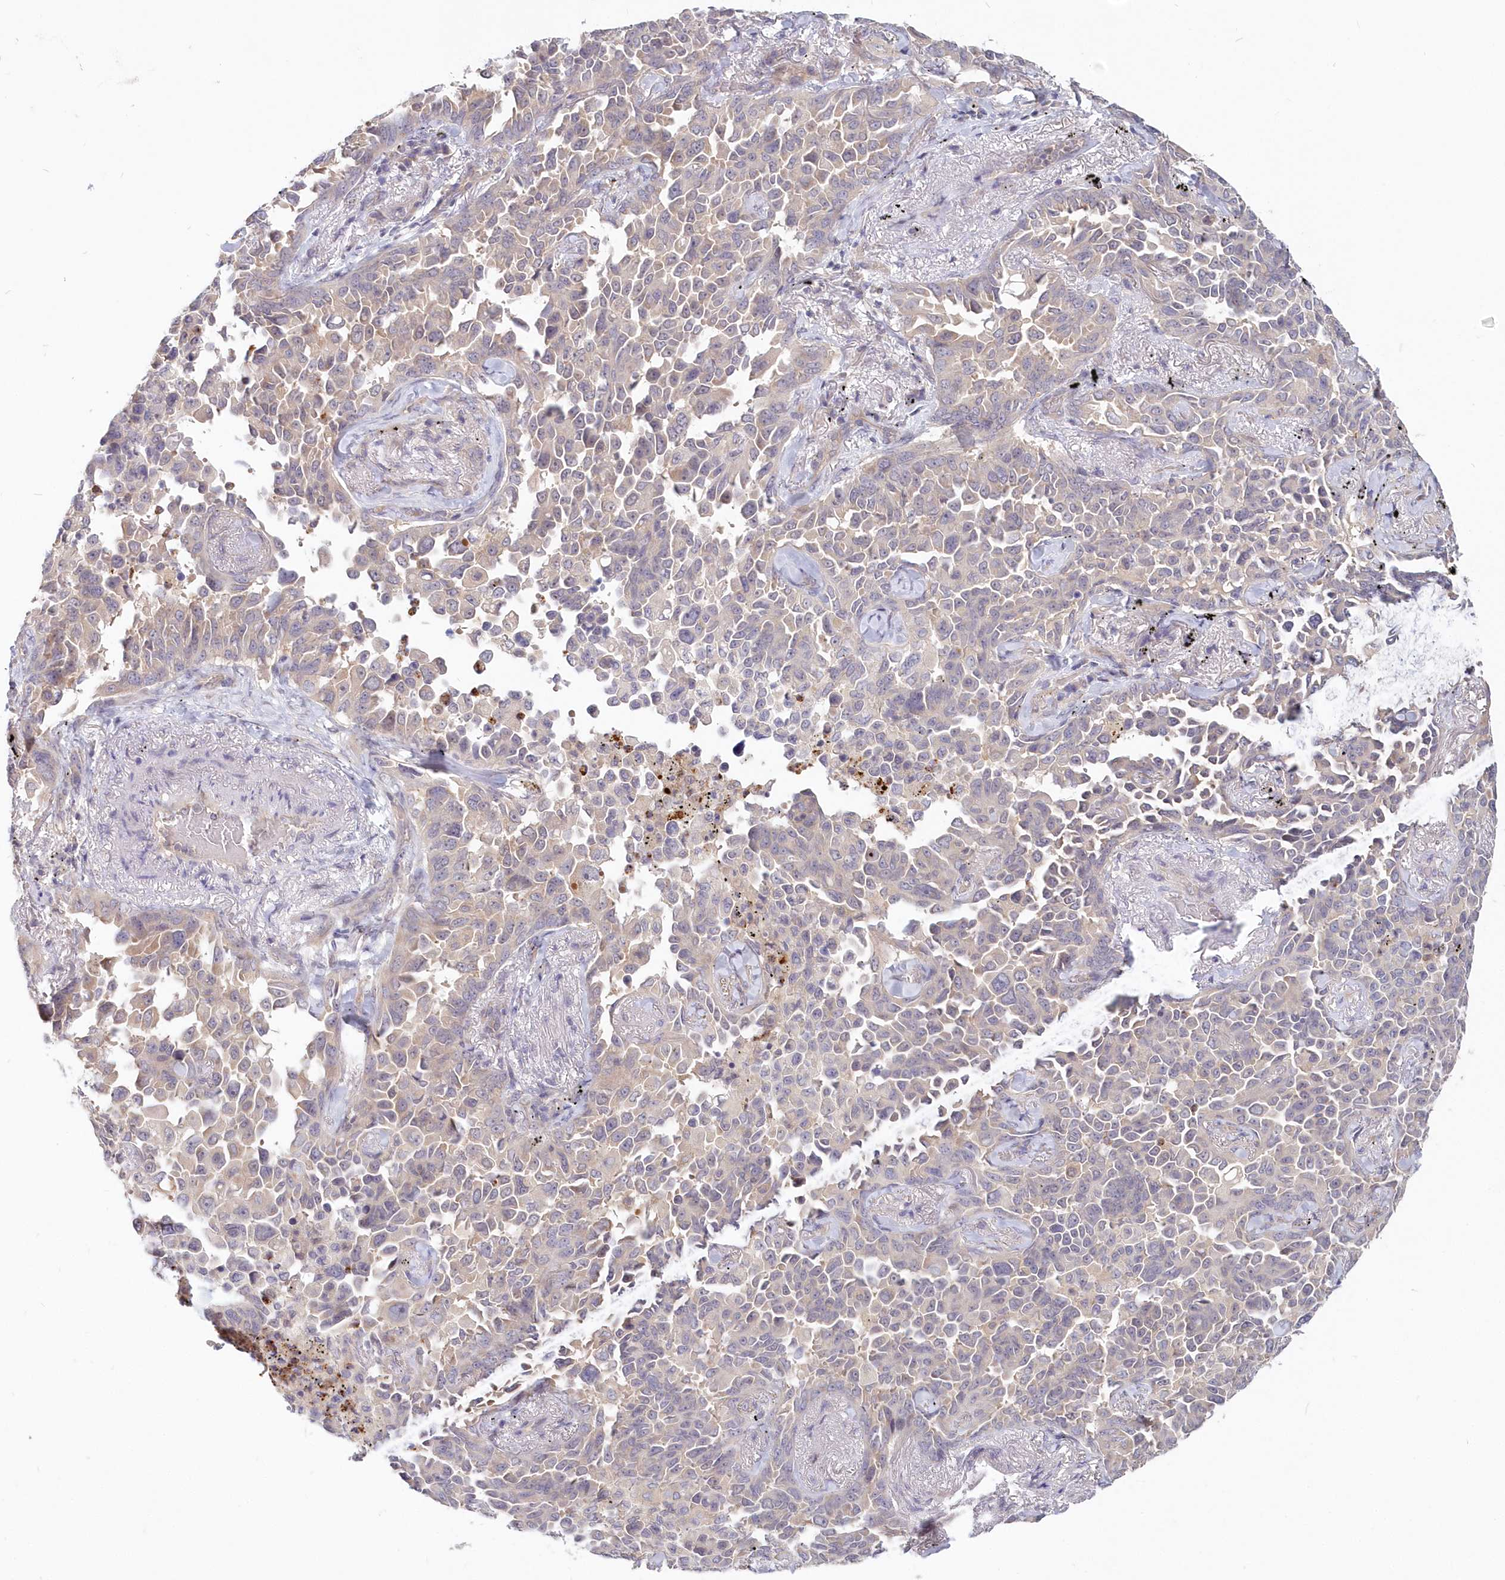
{"staining": {"intensity": "weak", "quantity": "<25%", "location": "cytoplasmic/membranous"}, "tissue": "lung cancer", "cell_type": "Tumor cells", "image_type": "cancer", "snomed": [{"axis": "morphology", "description": "Adenocarcinoma, NOS"}, {"axis": "topography", "description": "Lung"}], "caption": "High power microscopy photomicrograph of an immunohistochemistry micrograph of lung cancer, revealing no significant expression in tumor cells.", "gene": "KATNA1", "patient": {"sex": "female", "age": 67}}